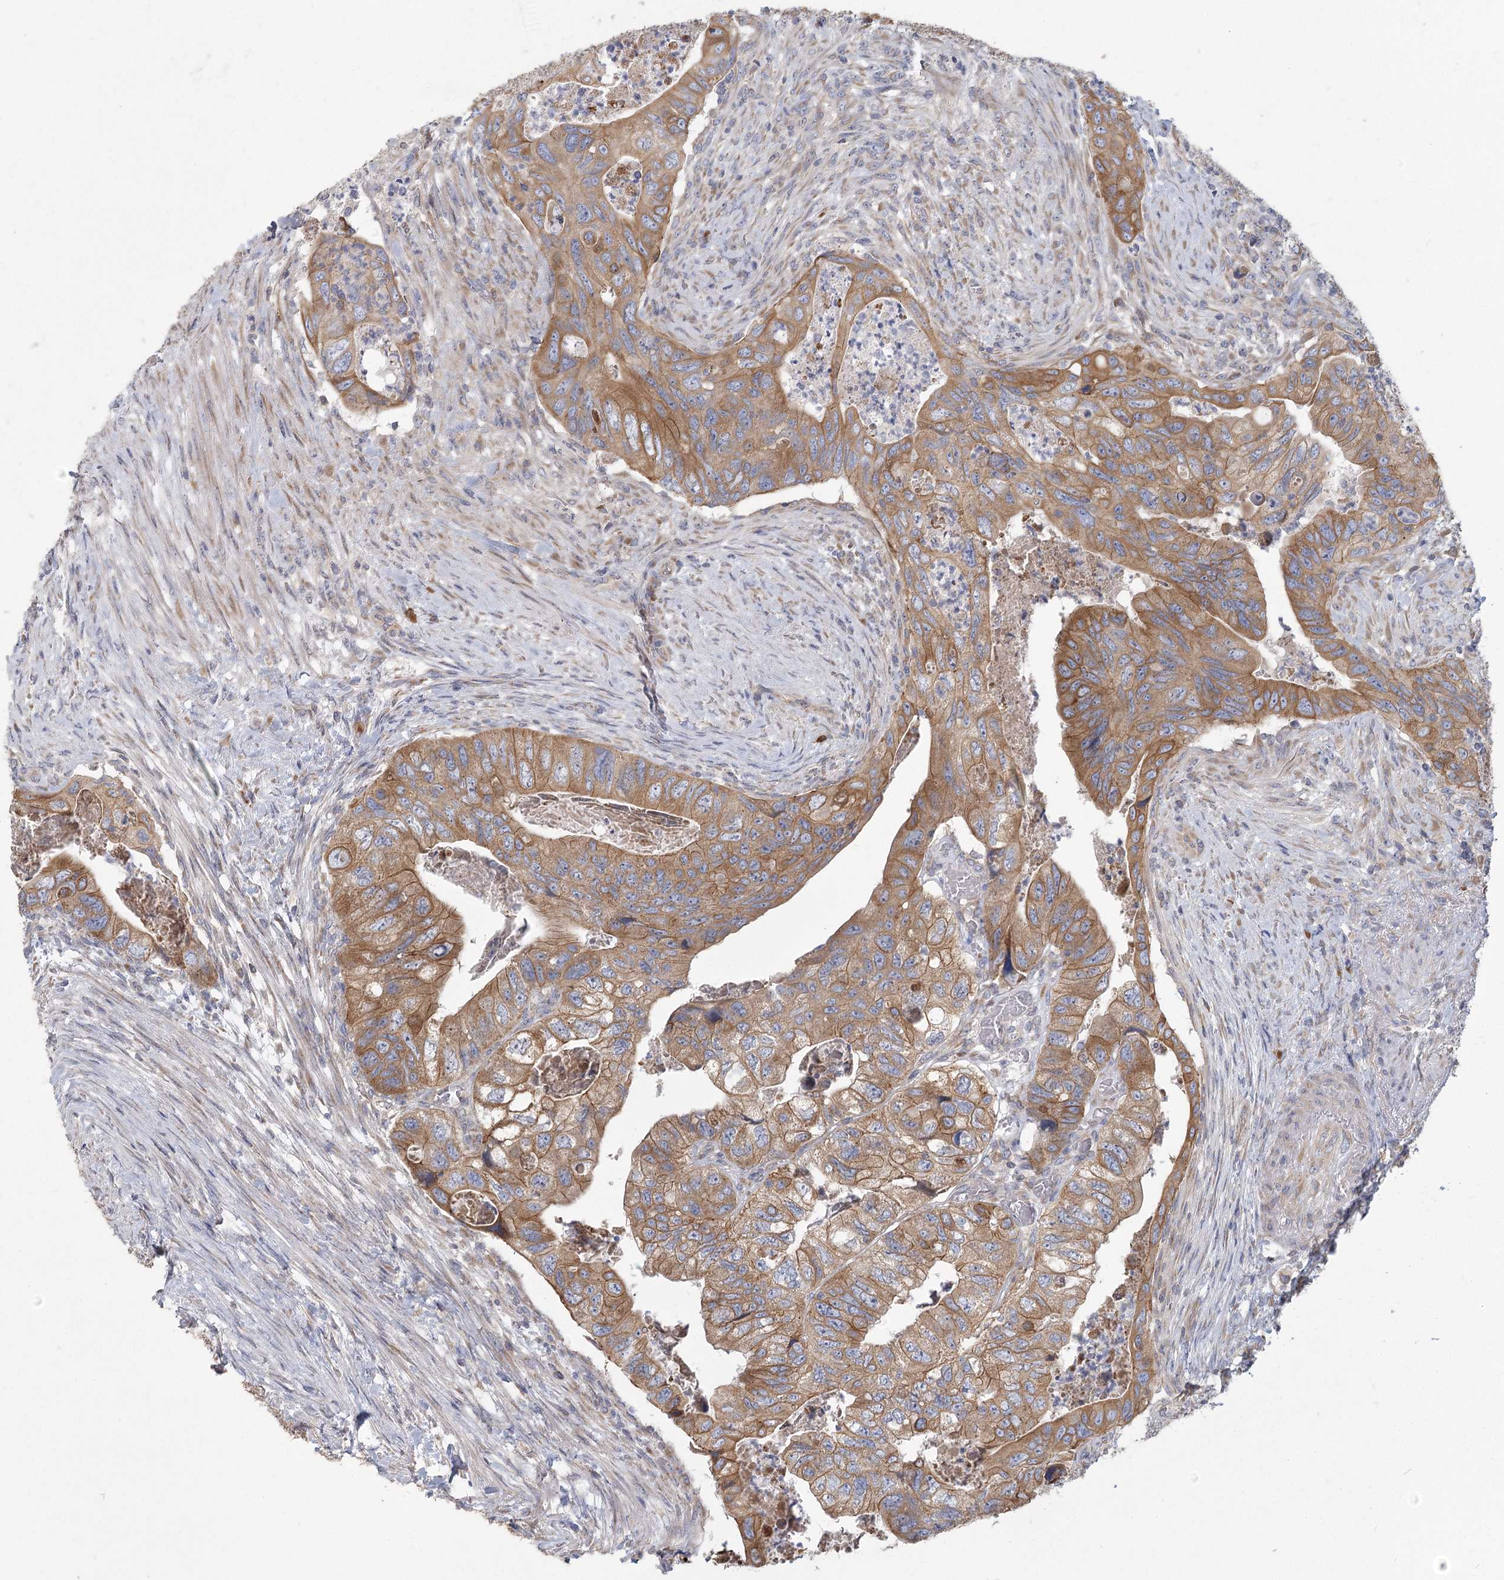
{"staining": {"intensity": "moderate", "quantity": ">75%", "location": "cytoplasmic/membranous"}, "tissue": "colorectal cancer", "cell_type": "Tumor cells", "image_type": "cancer", "snomed": [{"axis": "morphology", "description": "Adenocarcinoma, NOS"}, {"axis": "topography", "description": "Rectum"}], "caption": "Protein staining of colorectal cancer tissue displays moderate cytoplasmic/membranous expression in about >75% of tumor cells.", "gene": "CNTLN", "patient": {"sex": "male", "age": 63}}